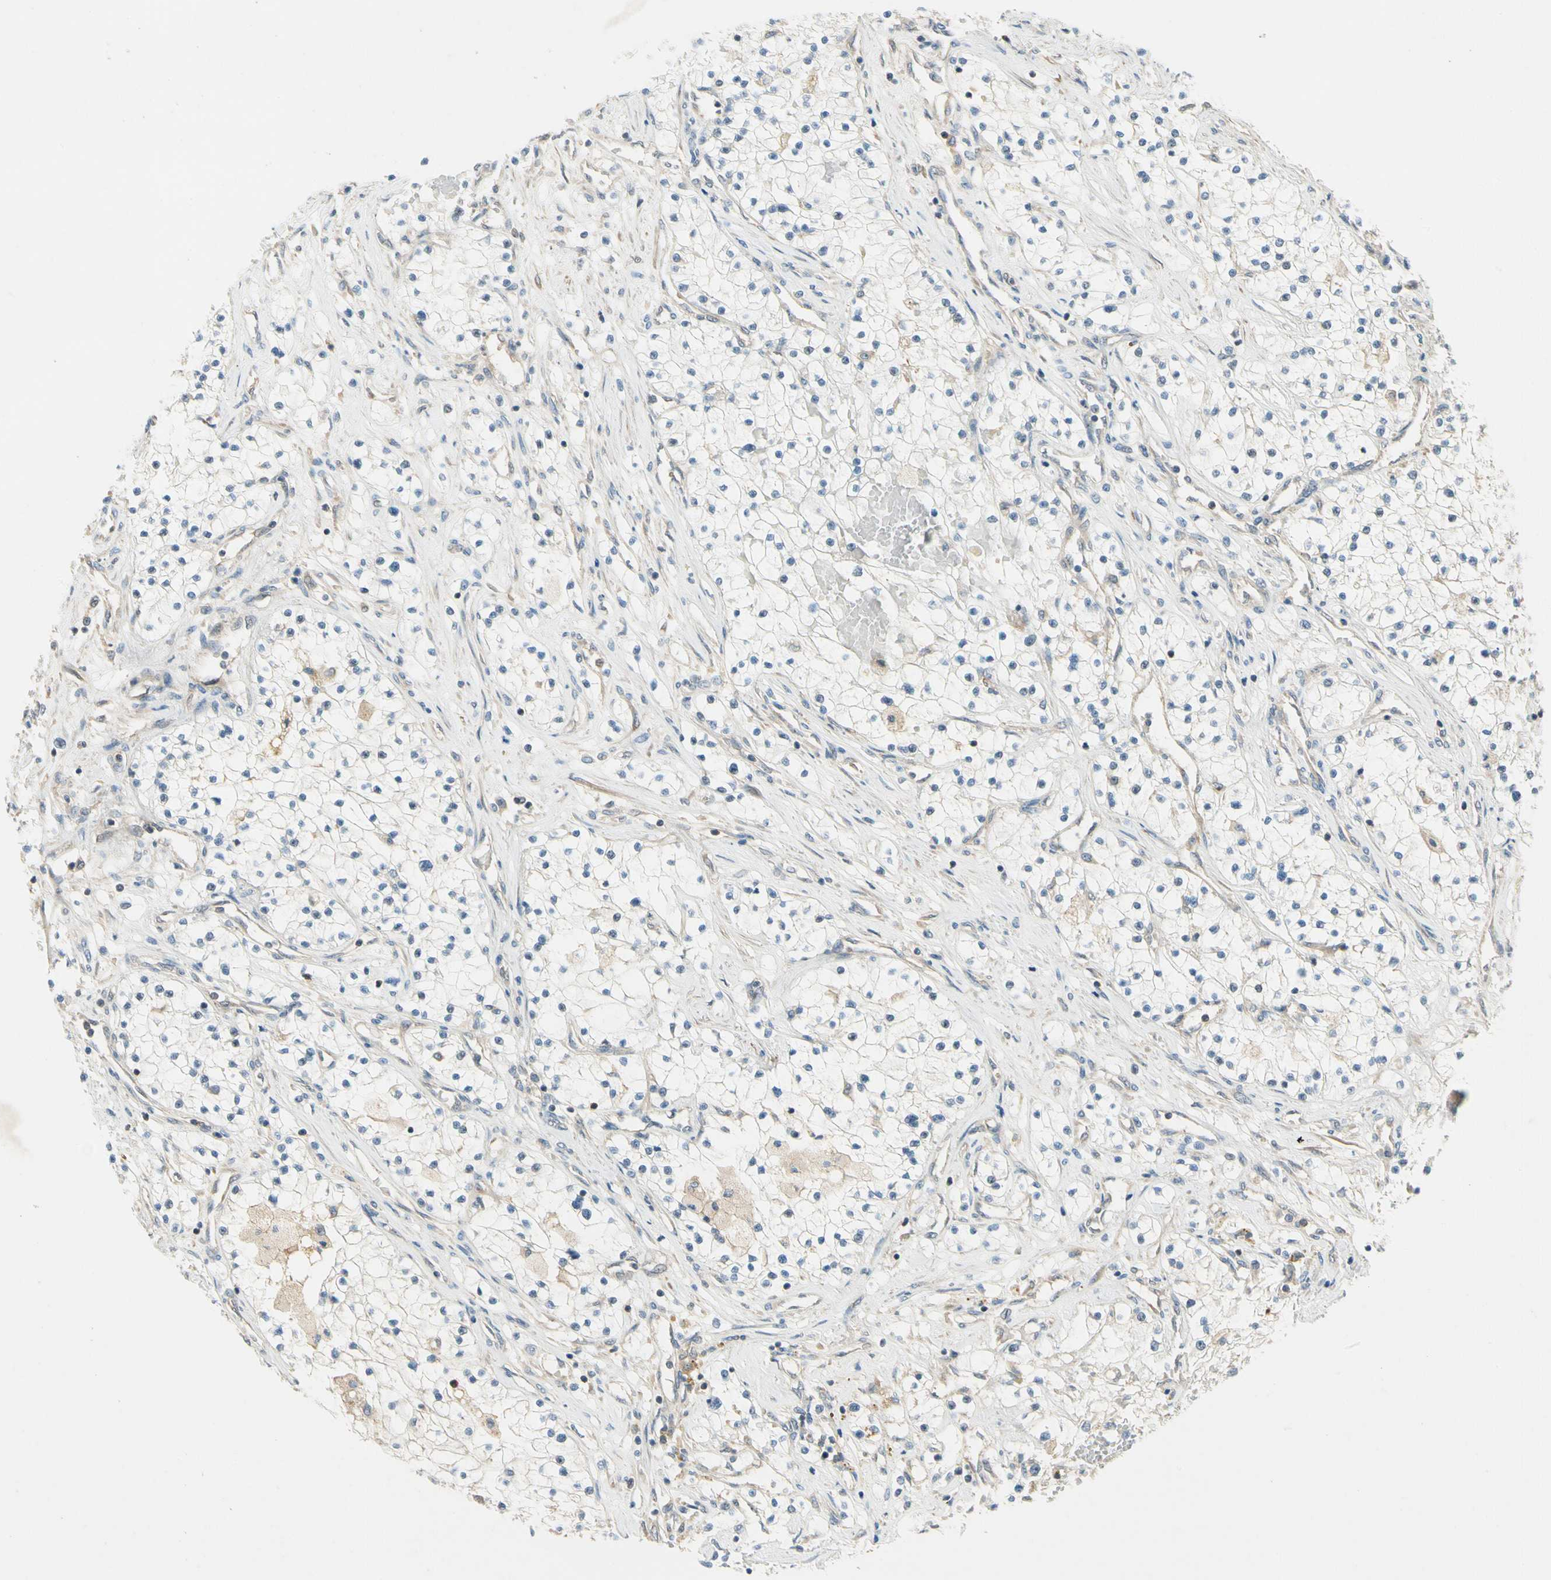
{"staining": {"intensity": "weak", "quantity": "<25%", "location": "cytoplasmic/membranous"}, "tissue": "renal cancer", "cell_type": "Tumor cells", "image_type": "cancer", "snomed": [{"axis": "morphology", "description": "Adenocarcinoma, NOS"}, {"axis": "topography", "description": "Kidney"}], "caption": "A histopathology image of human renal cancer is negative for staining in tumor cells.", "gene": "WIPI1", "patient": {"sex": "male", "age": 68}}